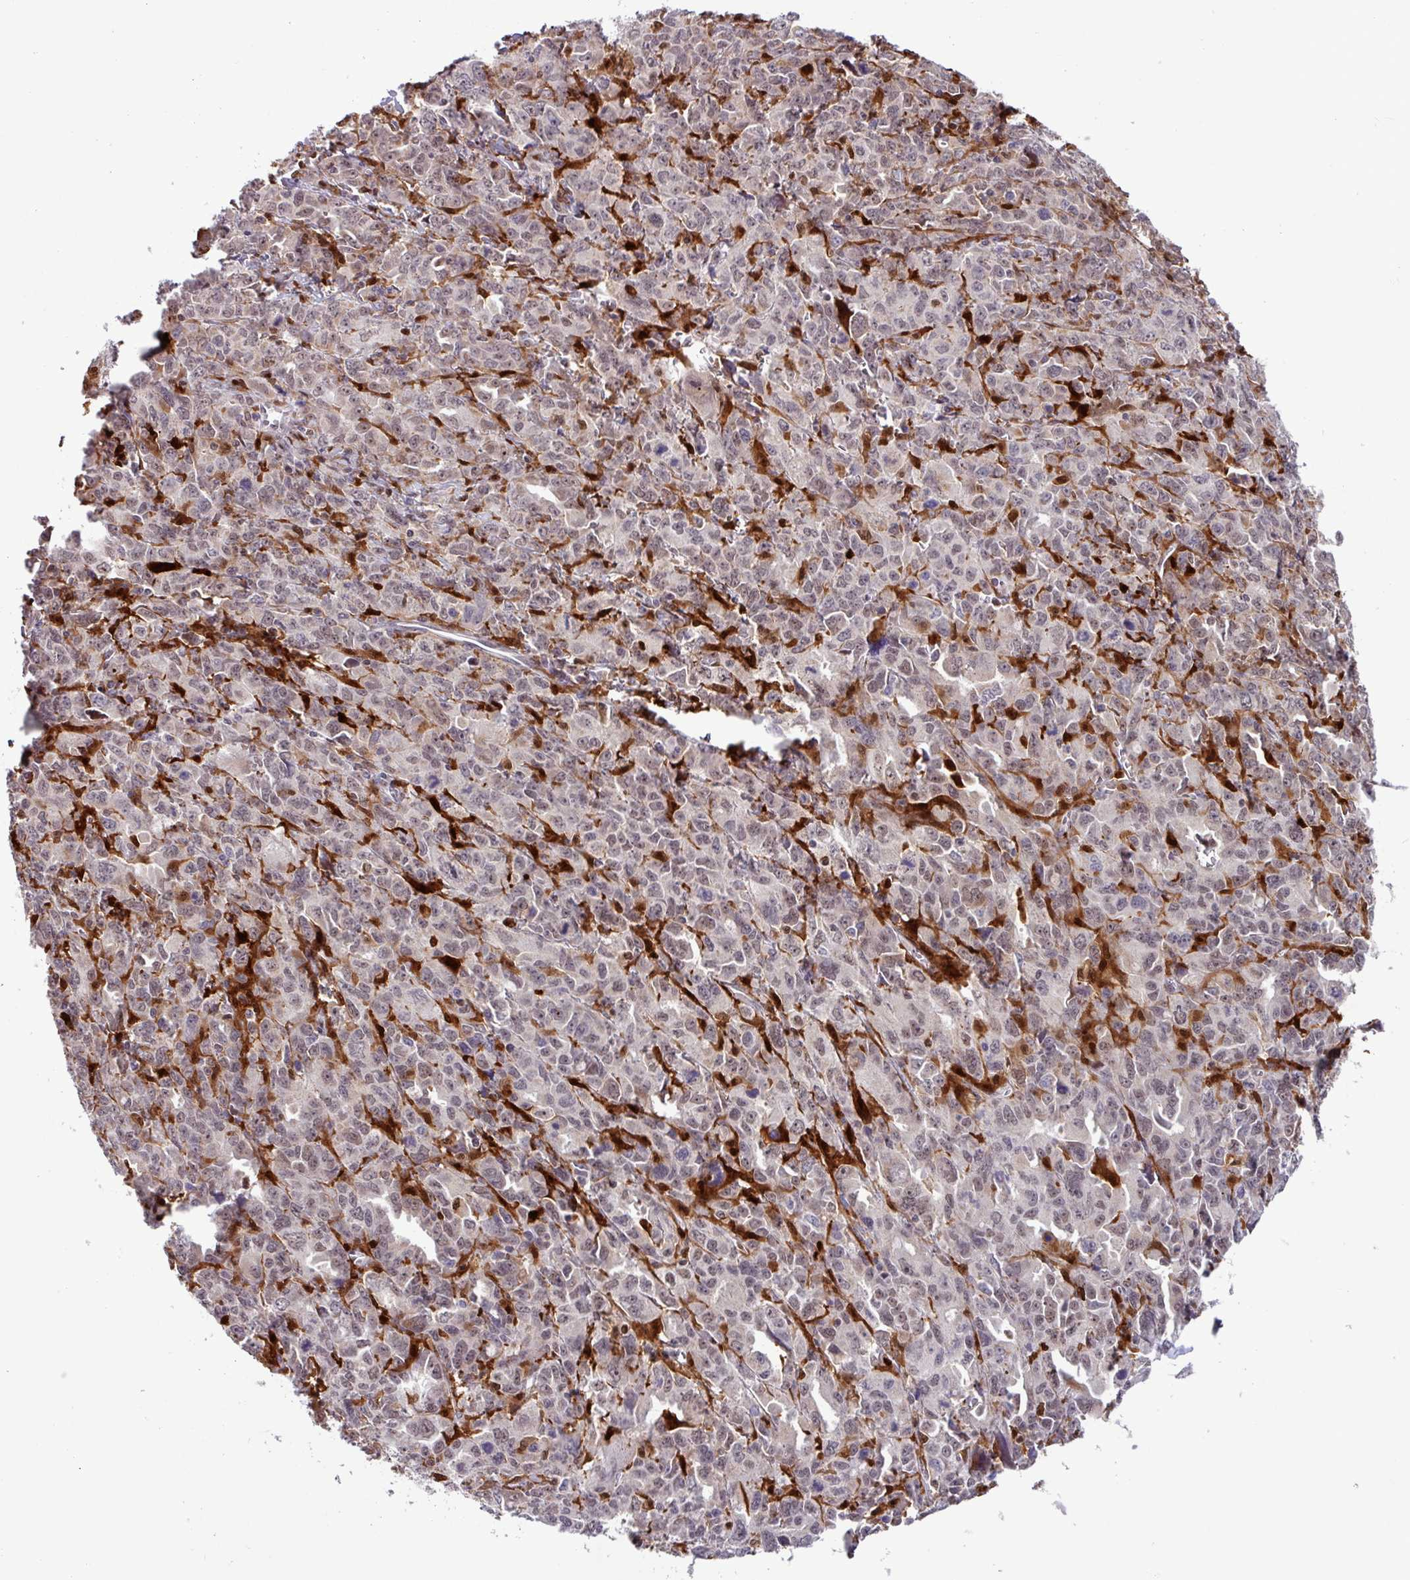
{"staining": {"intensity": "weak", "quantity": "25%-75%", "location": "nuclear"}, "tissue": "ovarian cancer", "cell_type": "Tumor cells", "image_type": "cancer", "snomed": [{"axis": "morphology", "description": "Adenocarcinoma, NOS"}, {"axis": "morphology", "description": "Carcinoma, endometroid"}, {"axis": "topography", "description": "Ovary"}], "caption": "IHC (DAB (3,3'-diaminobenzidine)) staining of human ovarian cancer (endometroid carcinoma) shows weak nuclear protein staining in about 25%-75% of tumor cells.", "gene": "BRD3", "patient": {"sex": "female", "age": 72}}